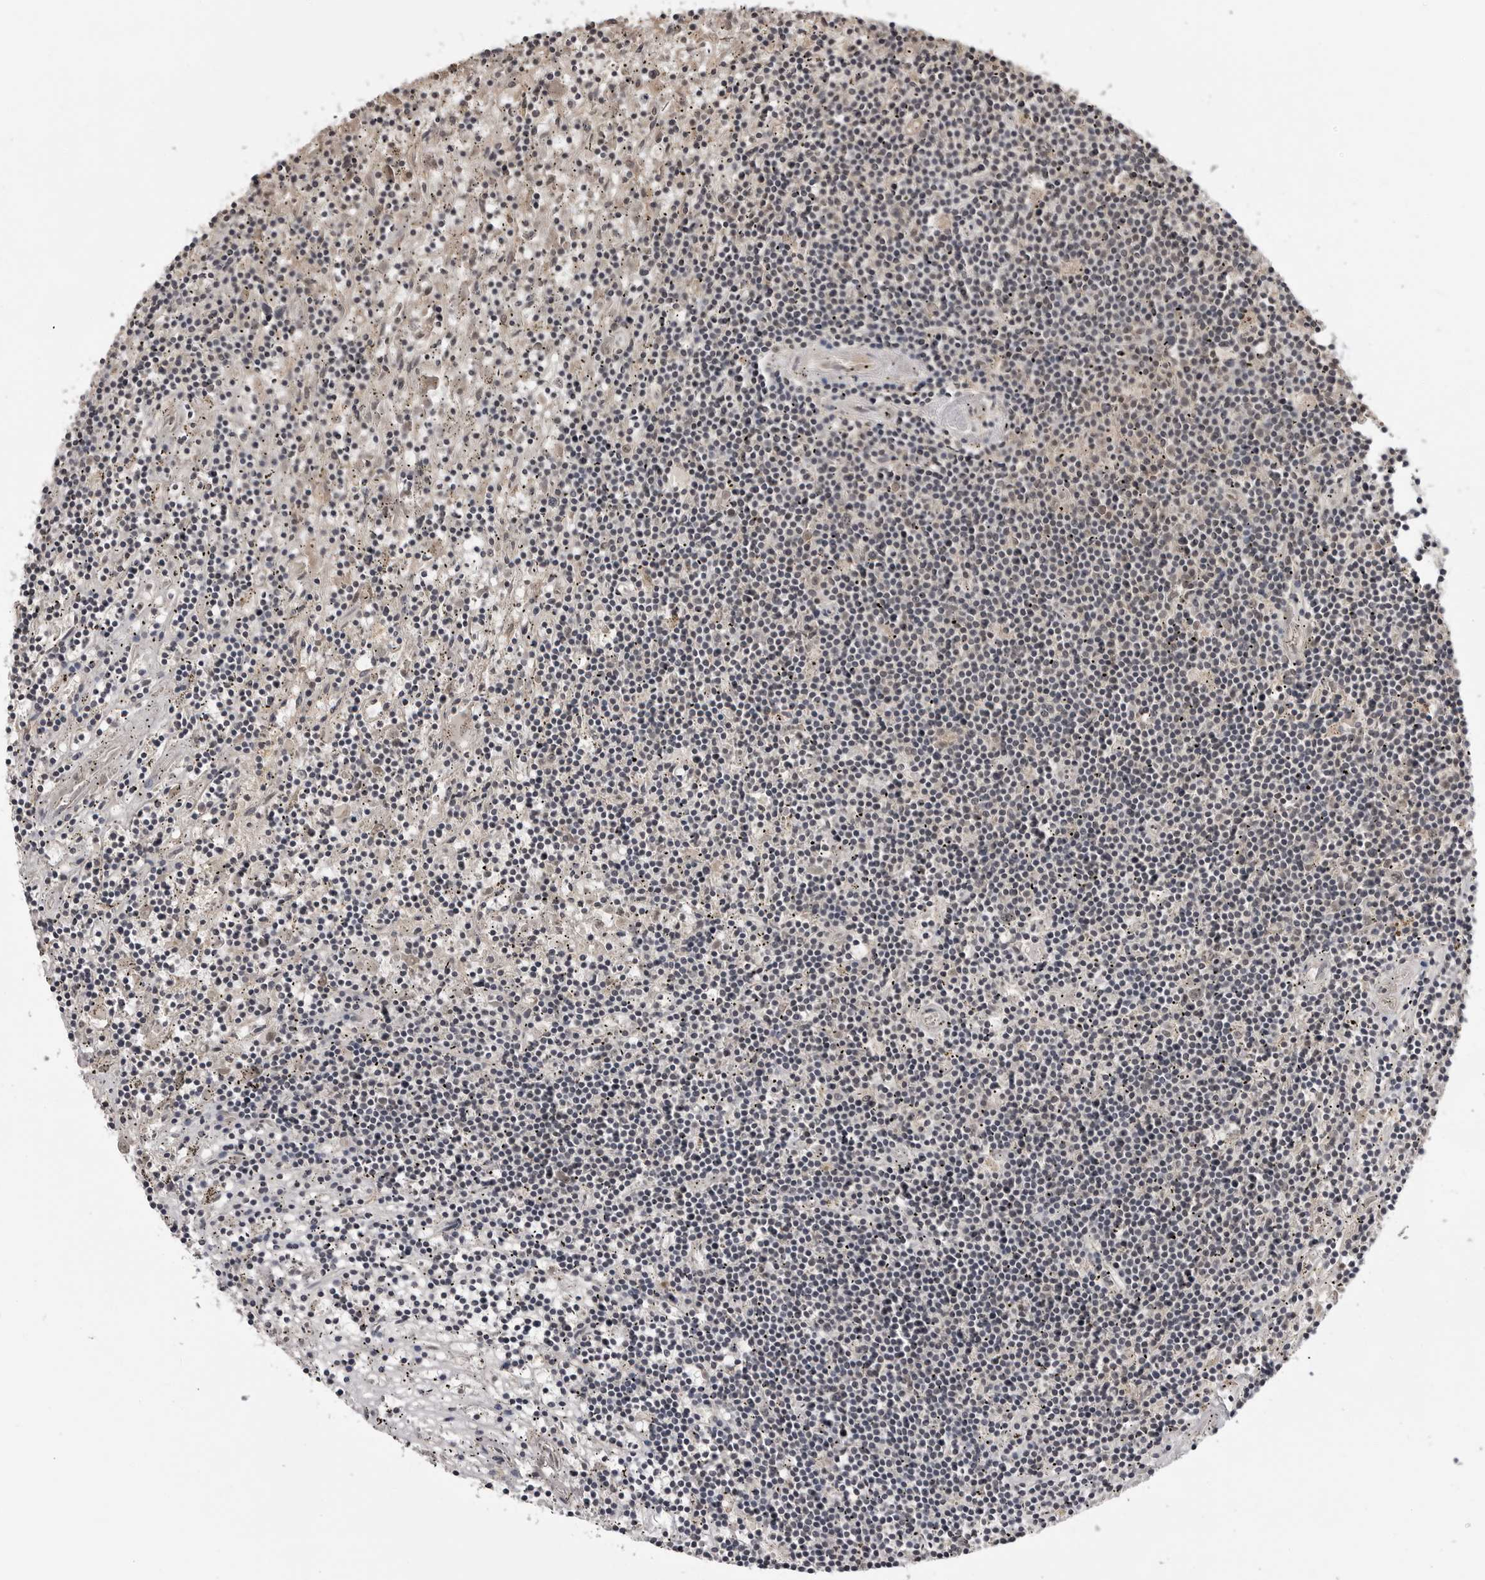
{"staining": {"intensity": "negative", "quantity": "none", "location": "none"}, "tissue": "lymphoma", "cell_type": "Tumor cells", "image_type": "cancer", "snomed": [{"axis": "morphology", "description": "Malignant lymphoma, non-Hodgkin's type, Low grade"}, {"axis": "topography", "description": "Spleen"}], "caption": "The histopathology image shows no staining of tumor cells in lymphoma. Brightfield microscopy of IHC stained with DAB (3,3'-diaminobenzidine) (brown) and hematoxylin (blue), captured at high magnification.", "gene": "IL24", "patient": {"sex": "male", "age": 76}}